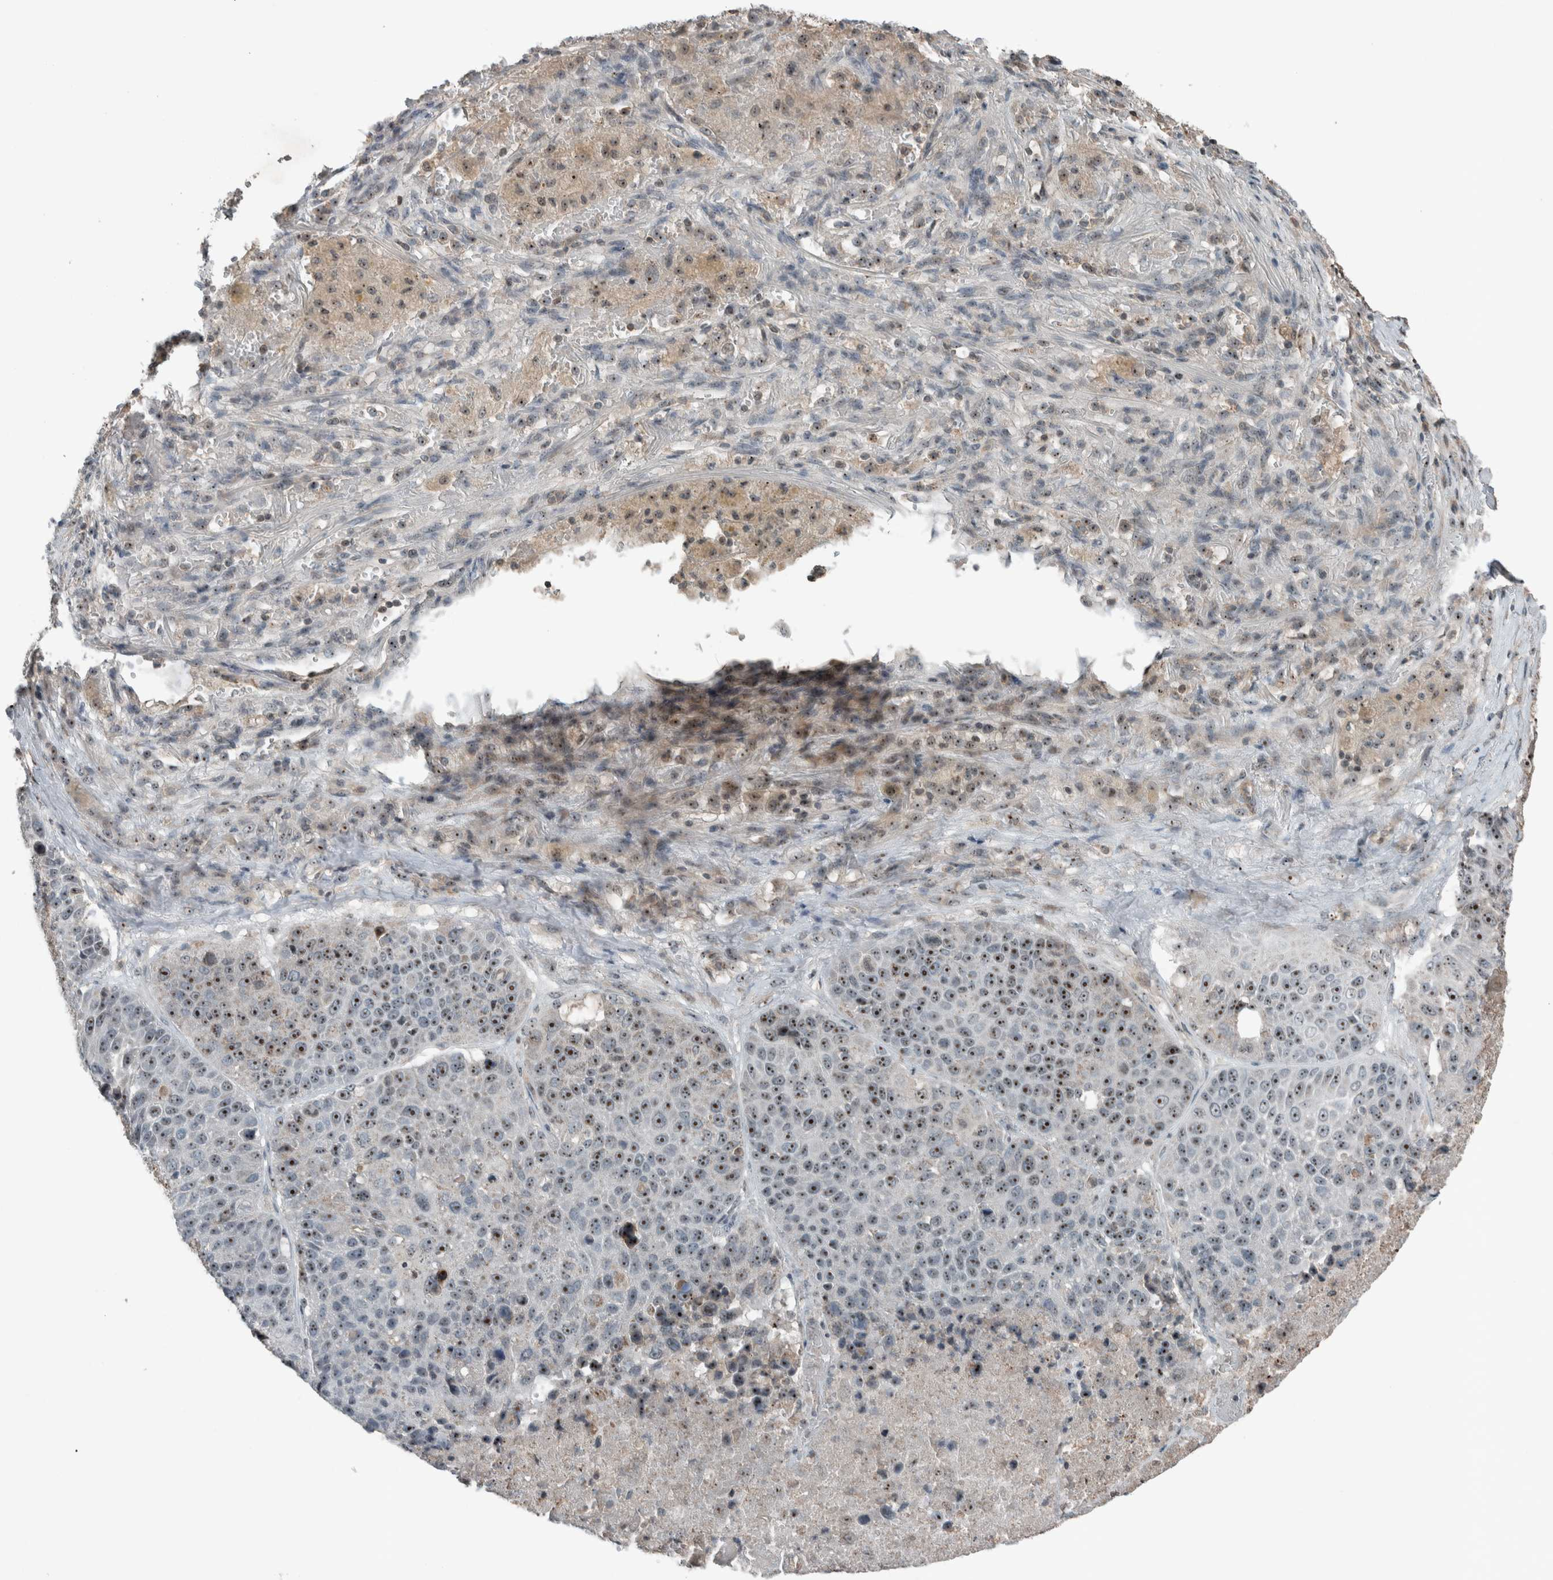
{"staining": {"intensity": "strong", "quantity": ">75%", "location": "nuclear"}, "tissue": "lung cancer", "cell_type": "Tumor cells", "image_type": "cancer", "snomed": [{"axis": "morphology", "description": "Squamous cell carcinoma, NOS"}, {"axis": "topography", "description": "Lung"}], "caption": "Strong nuclear positivity for a protein is appreciated in approximately >75% of tumor cells of lung cancer using immunohistochemistry (IHC).", "gene": "RPF1", "patient": {"sex": "male", "age": 61}}